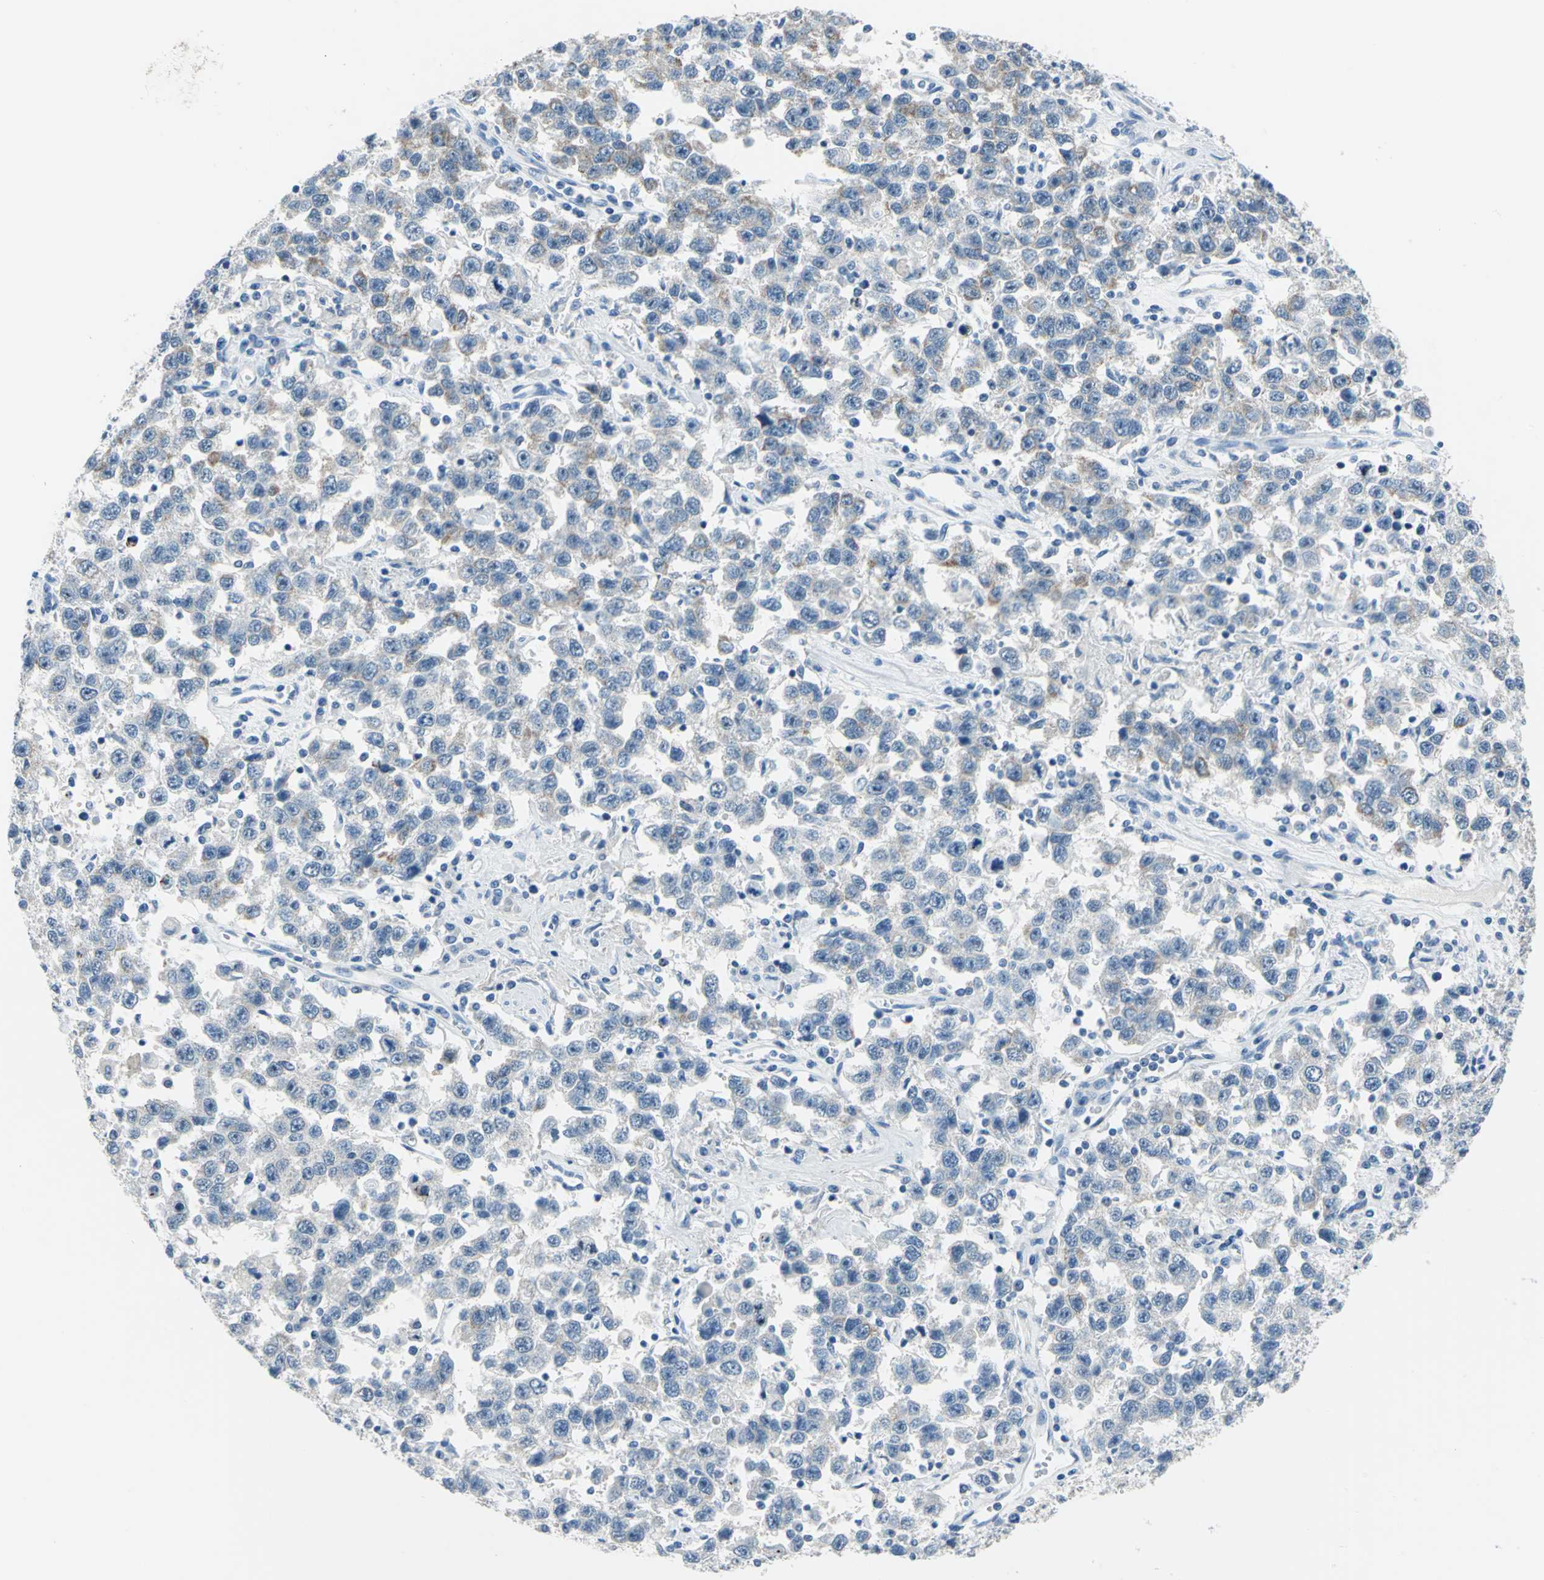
{"staining": {"intensity": "moderate", "quantity": "<25%", "location": "cytoplasmic/membranous"}, "tissue": "testis cancer", "cell_type": "Tumor cells", "image_type": "cancer", "snomed": [{"axis": "morphology", "description": "Seminoma, NOS"}, {"axis": "topography", "description": "Testis"}], "caption": "IHC (DAB) staining of testis cancer (seminoma) reveals moderate cytoplasmic/membranous protein expression in approximately <25% of tumor cells. (IHC, brightfield microscopy, high magnification).", "gene": "MUC4", "patient": {"sex": "male", "age": 41}}